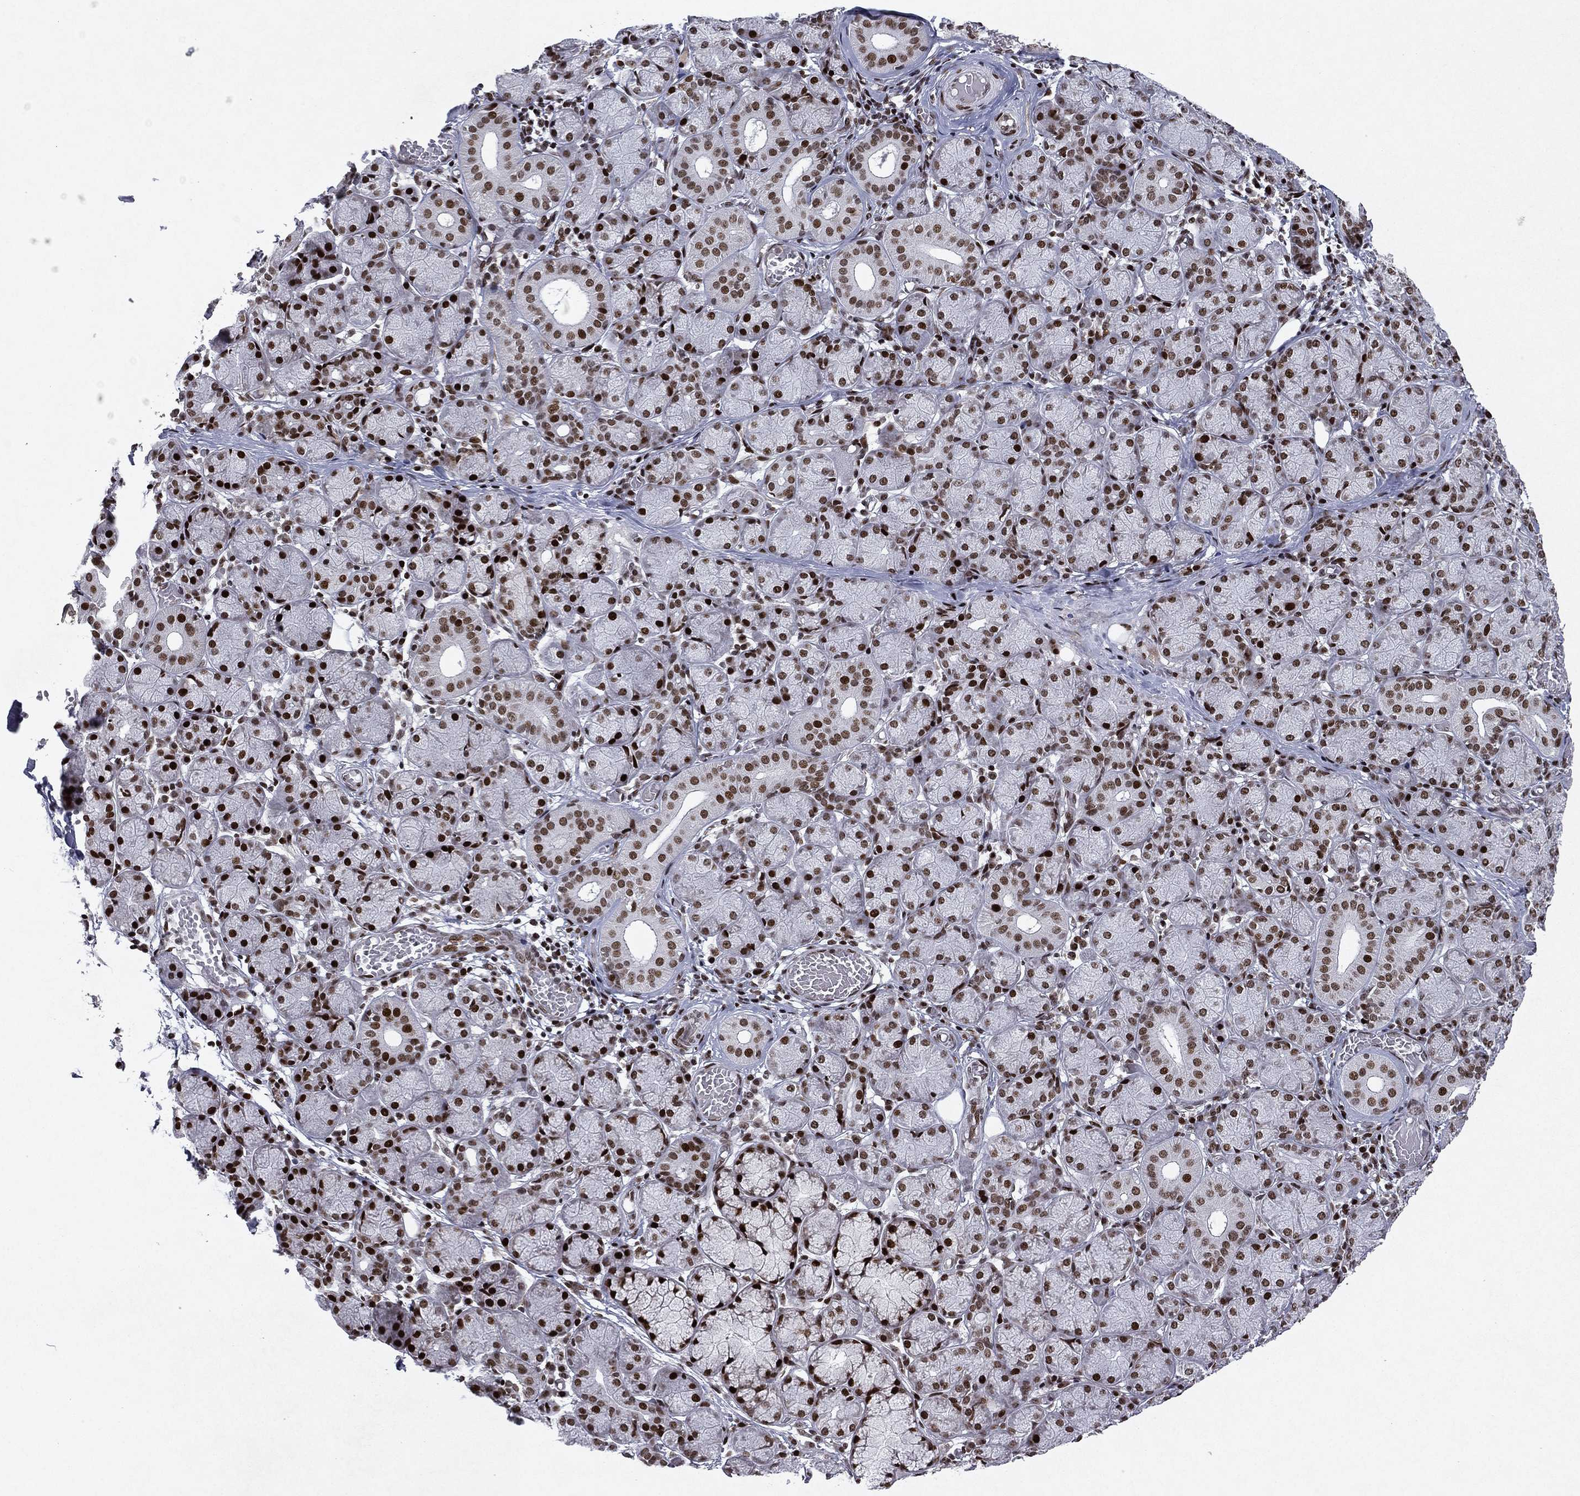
{"staining": {"intensity": "strong", "quantity": ">75%", "location": "nuclear"}, "tissue": "salivary gland", "cell_type": "Glandular cells", "image_type": "normal", "snomed": [{"axis": "morphology", "description": "Normal tissue, NOS"}, {"axis": "topography", "description": "Salivary gland"}, {"axis": "topography", "description": "Peripheral nerve tissue"}], "caption": "Protein expression by immunohistochemistry (IHC) displays strong nuclear staining in approximately >75% of glandular cells in normal salivary gland.", "gene": "RTF1", "patient": {"sex": "female", "age": 24}}